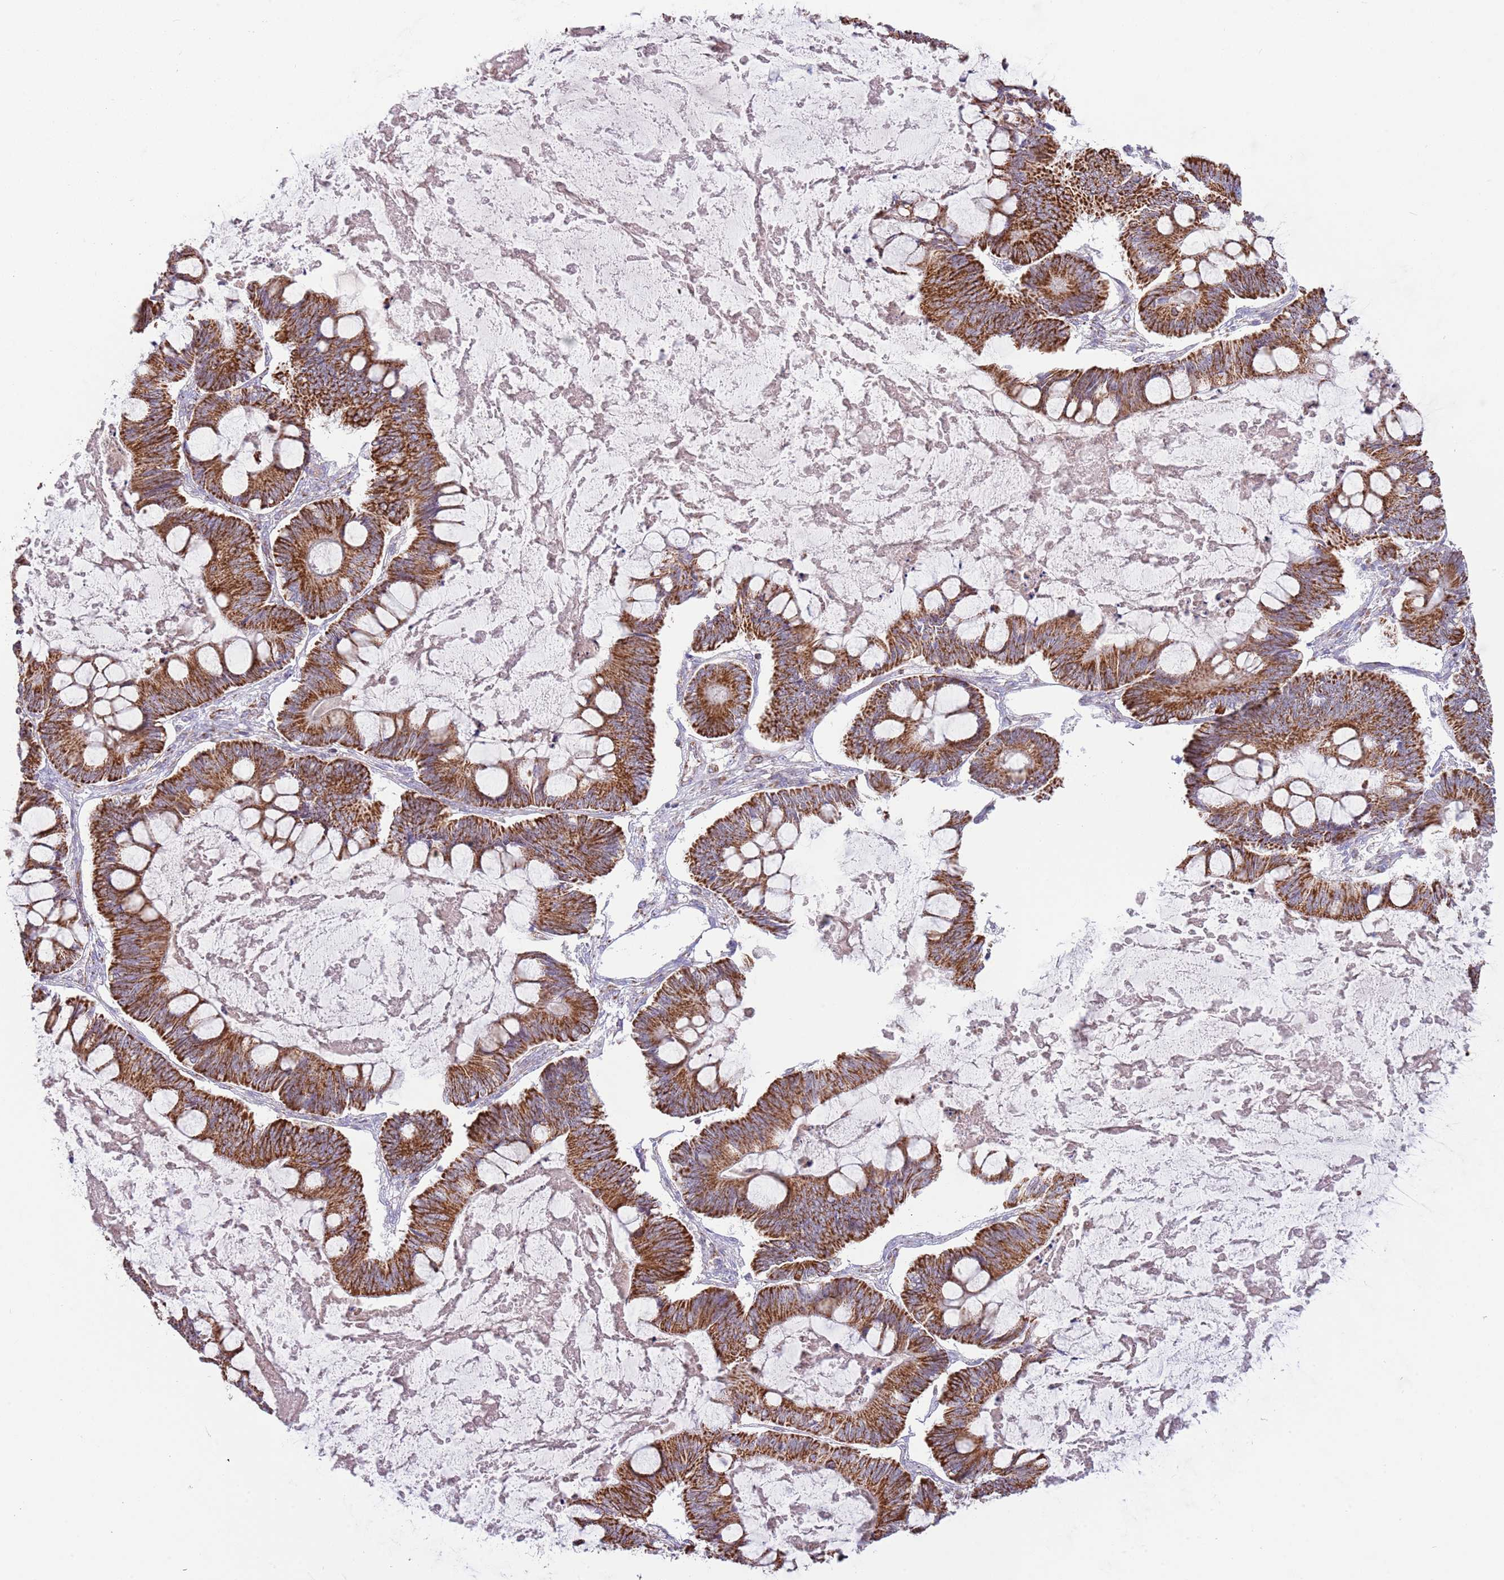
{"staining": {"intensity": "strong", "quantity": ">75%", "location": "cytoplasmic/membranous"}, "tissue": "ovarian cancer", "cell_type": "Tumor cells", "image_type": "cancer", "snomed": [{"axis": "morphology", "description": "Cystadenocarcinoma, mucinous, NOS"}, {"axis": "topography", "description": "Ovary"}], "caption": "The immunohistochemical stain highlights strong cytoplasmic/membranous staining in tumor cells of ovarian cancer tissue. (Brightfield microscopy of DAB IHC at high magnification).", "gene": "LHX6", "patient": {"sex": "female", "age": 61}}